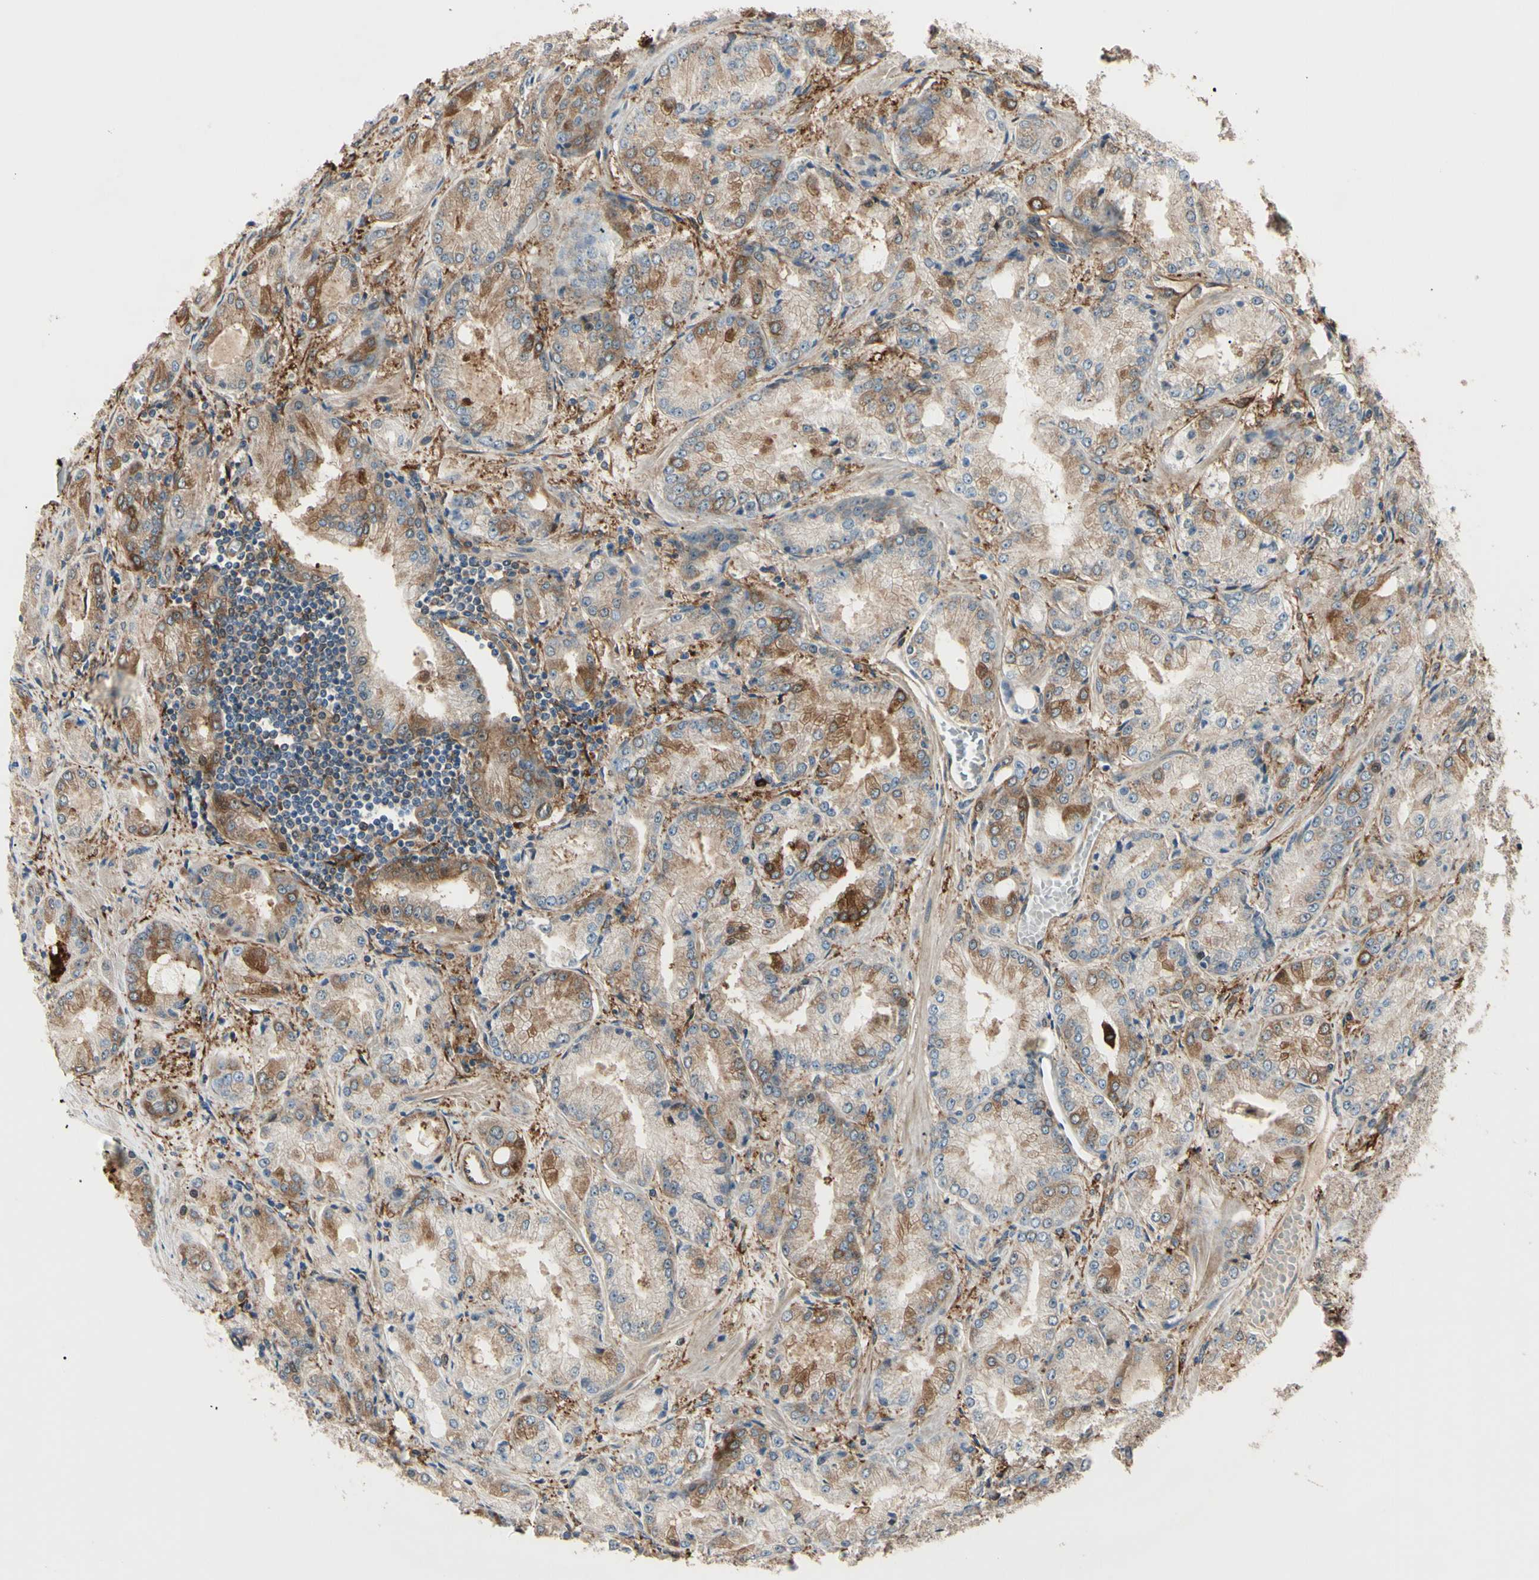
{"staining": {"intensity": "moderate", "quantity": "25%-75%", "location": "cytoplasmic/membranous"}, "tissue": "prostate cancer", "cell_type": "Tumor cells", "image_type": "cancer", "snomed": [{"axis": "morphology", "description": "Adenocarcinoma, High grade"}, {"axis": "topography", "description": "Prostate"}], "caption": "Moderate cytoplasmic/membranous staining for a protein is identified in approximately 25%-75% of tumor cells of prostate adenocarcinoma (high-grade) using immunohistochemistry (IHC).", "gene": "PTPN12", "patient": {"sex": "male", "age": 59}}